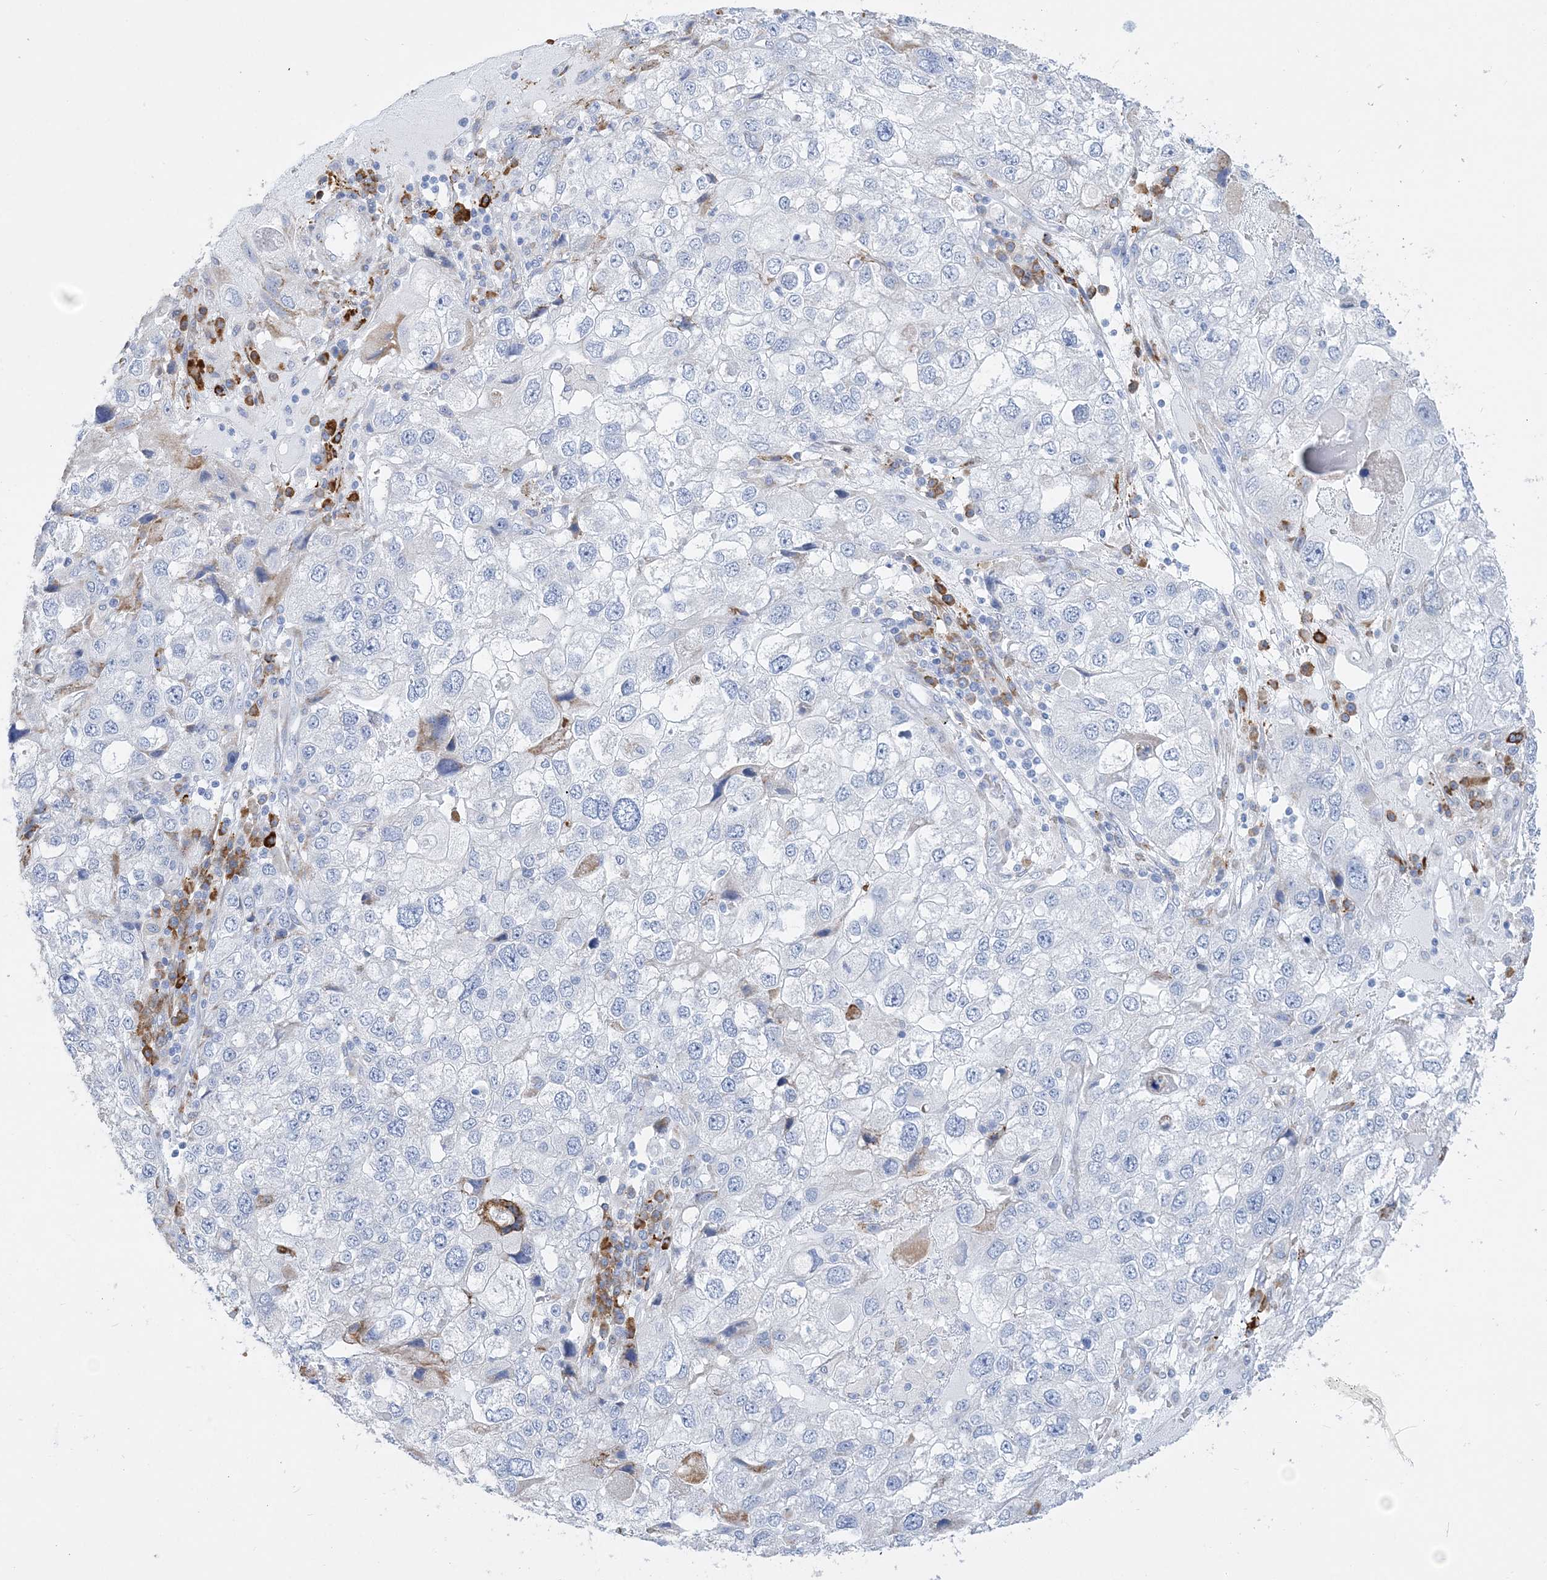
{"staining": {"intensity": "negative", "quantity": "none", "location": "none"}, "tissue": "endometrial cancer", "cell_type": "Tumor cells", "image_type": "cancer", "snomed": [{"axis": "morphology", "description": "Adenocarcinoma, NOS"}, {"axis": "topography", "description": "Endometrium"}], "caption": "Tumor cells show no significant staining in endometrial cancer (adenocarcinoma).", "gene": "TSPYL6", "patient": {"sex": "female", "age": 49}}